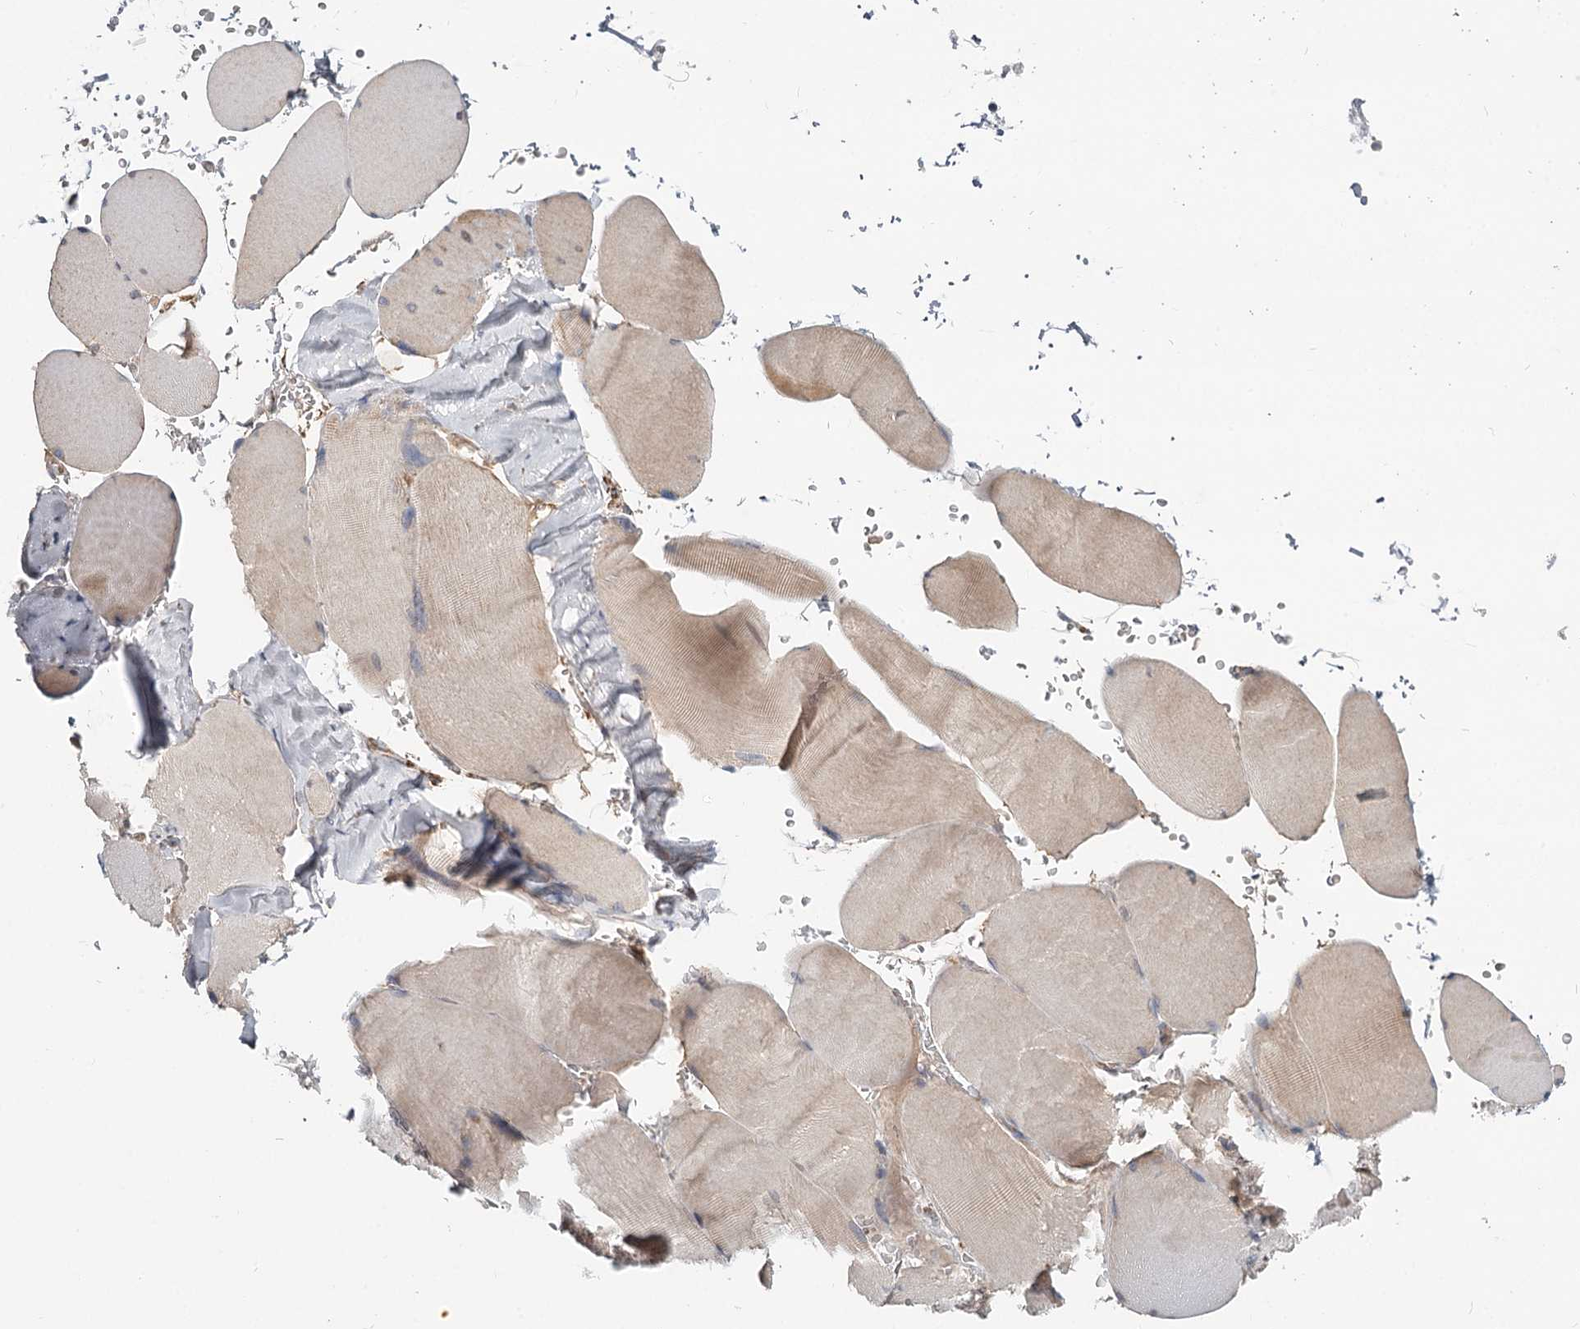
{"staining": {"intensity": "weak", "quantity": ">75%", "location": "cytoplasmic/membranous"}, "tissue": "skeletal muscle", "cell_type": "Myocytes", "image_type": "normal", "snomed": [{"axis": "morphology", "description": "Normal tissue, NOS"}, {"axis": "topography", "description": "Skeletal muscle"}, {"axis": "topography", "description": "Head-Neck"}], "caption": "Protein staining shows weak cytoplasmic/membranous staining in approximately >75% of myocytes in benign skeletal muscle.", "gene": "CDC123", "patient": {"sex": "male", "age": 66}}